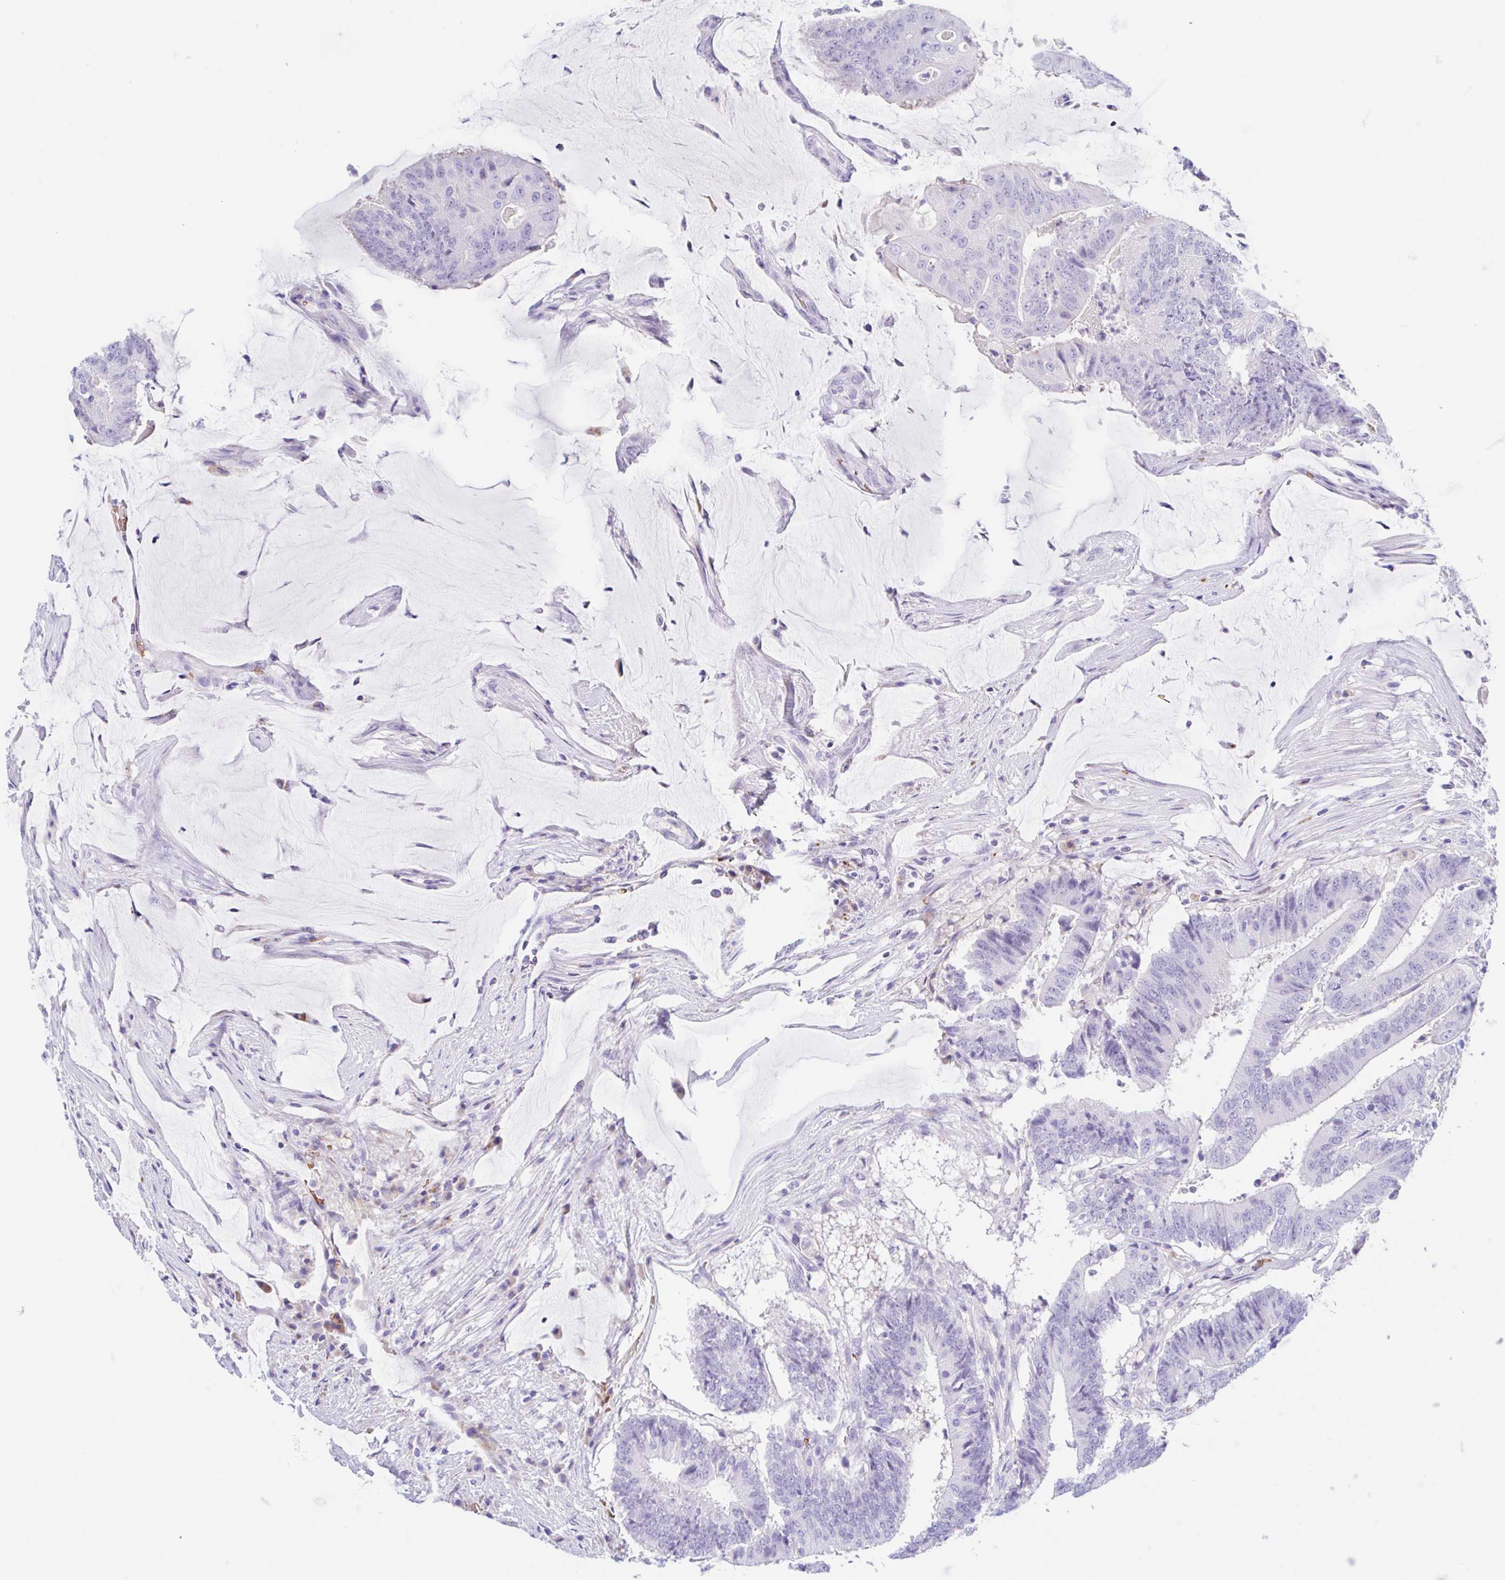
{"staining": {"intensity": "negative", "quantity": "none", "location": "none"}, "tissue": "colorectal cancer", "cell_type": "Tumor cells", "image_type": "cancer", "snomed": [{"axis": "morphology", "description": "Adenocarcinoma, NOS"}, {"axis": "topography", "description": "Colon"}], "caption": "This is an IHC histopathology image of human colorectal adenocarcinoma. There is no staining in tumor cells.", "gene": "ANKRD9", "patient": {"sex": "female", "age": 43}}